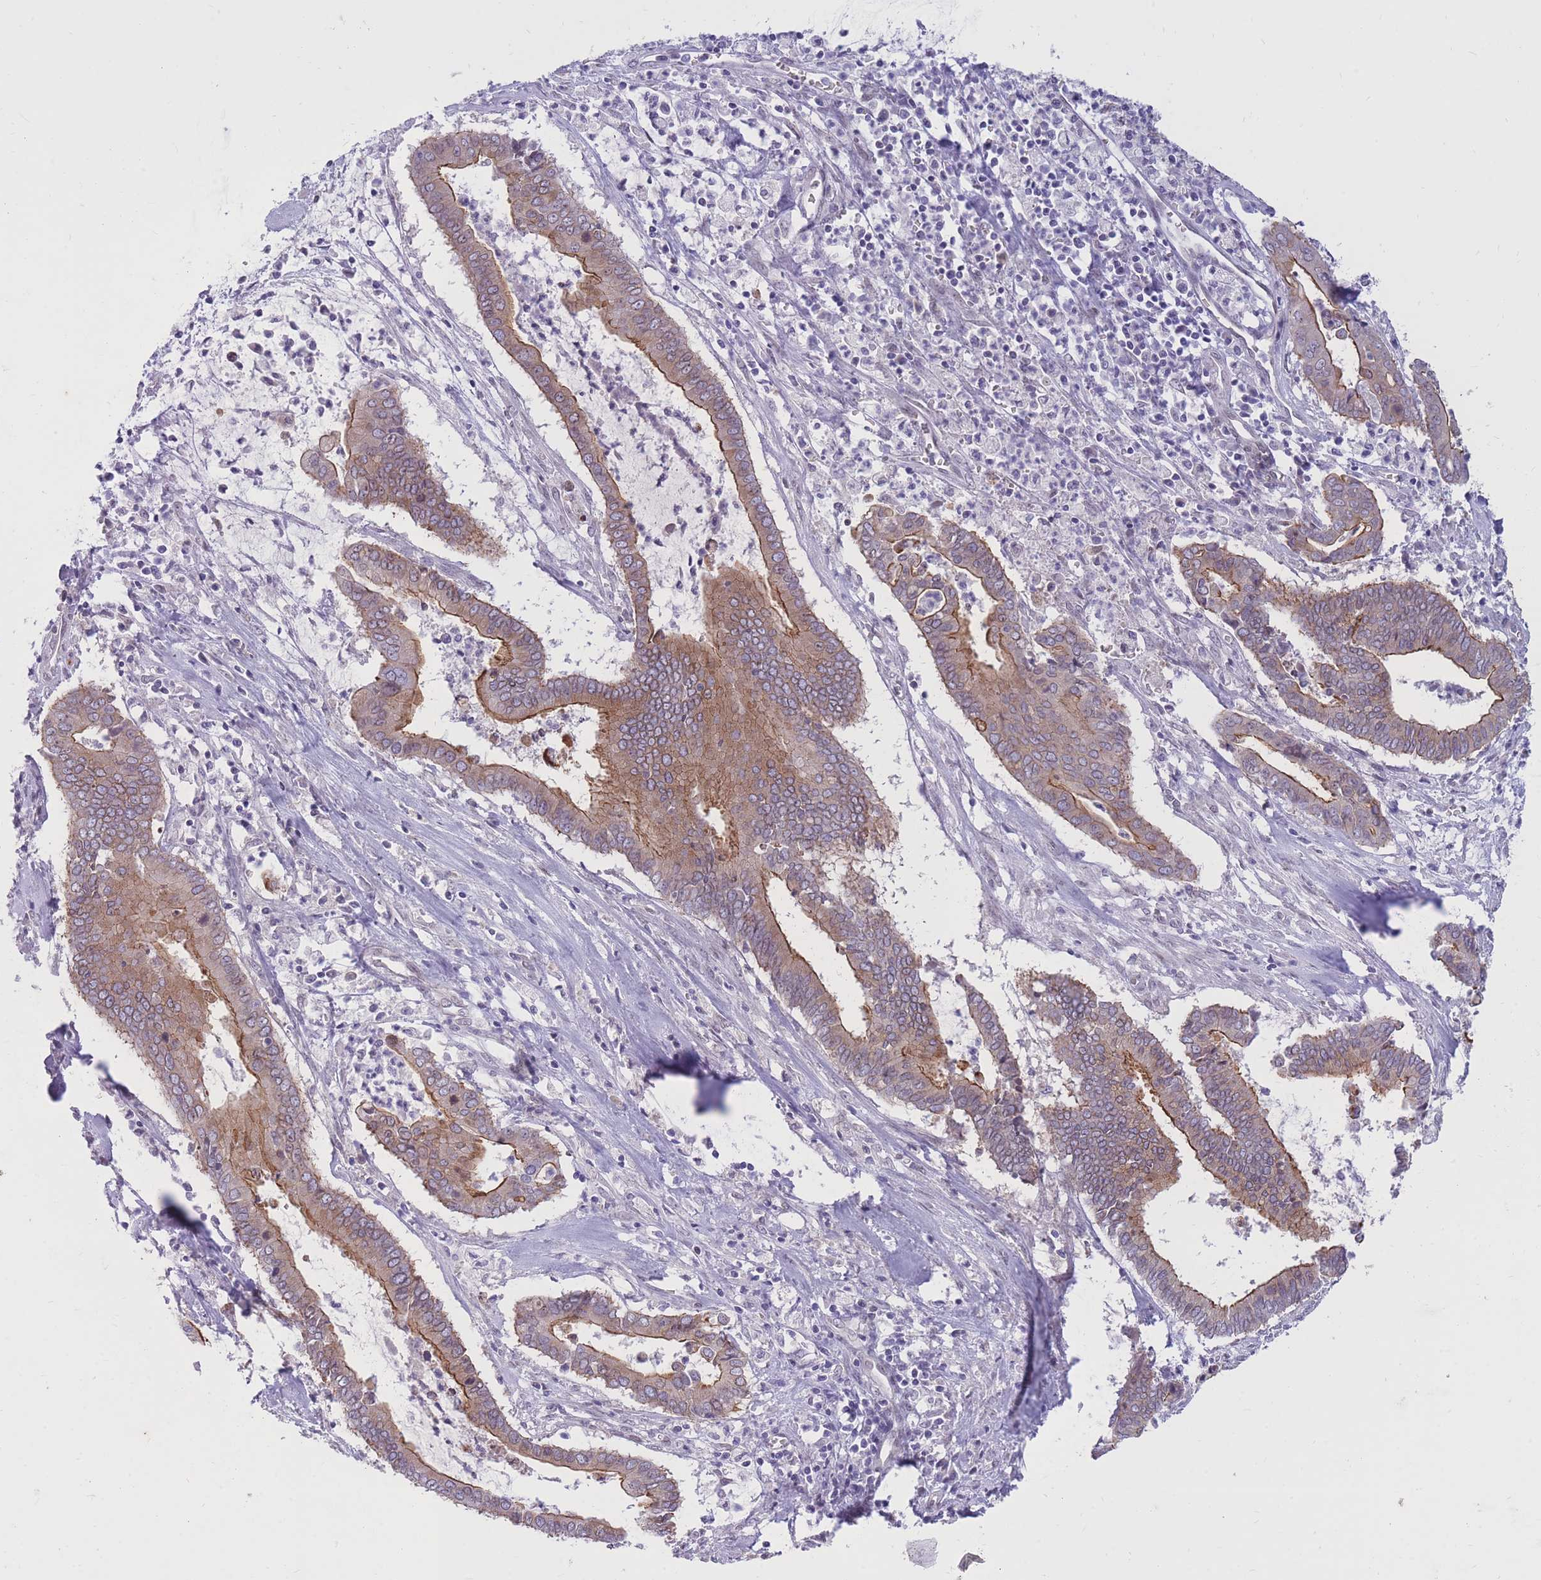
{"staining": {"intensity": "moderate", "quantity": ">75%", "location": "cytoplasmic/membranous"}, "tissue": "cervical cancer", "cell_type": "Tumor cells", "image_type": "cancer", "snomed": [{"axis": "morphology", "description": "Adenocarcinoma, NOS"}, {"axis": "topography", "description": "Cervix"}], "caption": "An immunohistochemistry (IHC) micrograph of tumor tissue is shown. Protein staining in brown highlights moderate cytoplasmic/membranous positivity in cervical cancer (adenocarcinoma) within tumor cells.", "gene": "HOOK2", "patient": {"sex": "female", "age": 44}}